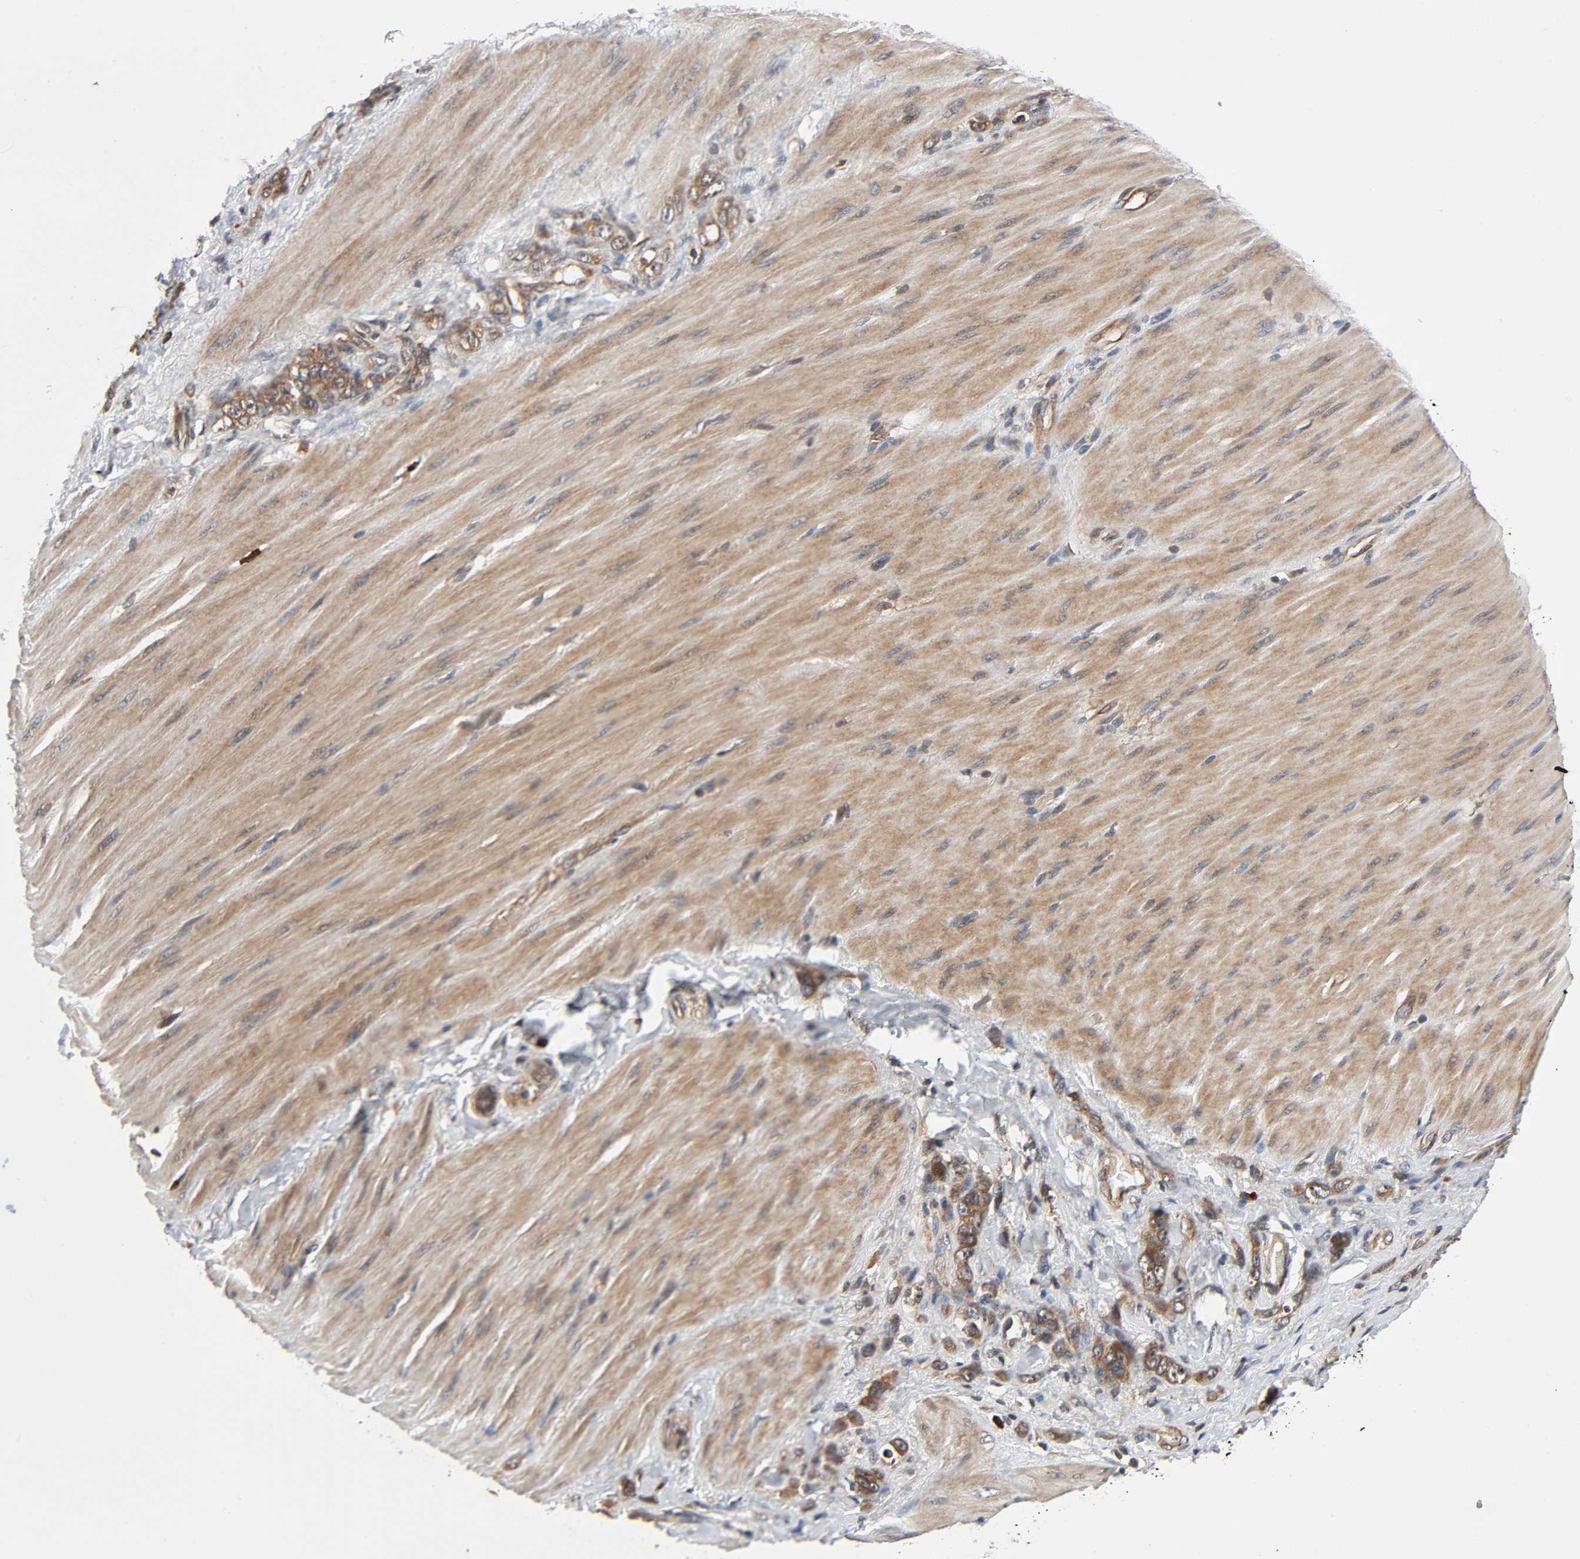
{"staining": {"intensity": "strong", "quantity": ">75%", "location": "cytoplasmic/membranous"}, "tissue": "stomach cancer", "cell_type": "Tumor cells", "image_type": "cancer", "snomed": [{"axis": "morphology", "description": "Adenocarcinoma, NOS"}, {"axis": "topography", "description": "Stomach"}], "caption": "Tumor cells exhibit high levels of strong cytoplasmic/membranous staining in approximately >75% of cells in human adenocarcinoma (stomach). (Stains: DAB in brown, nuclei in blue, Microscopy: brightfield microscopy at high magnification).", "gene": "PPP2R1B", "patient": {"sex": "male", "age": 82}}